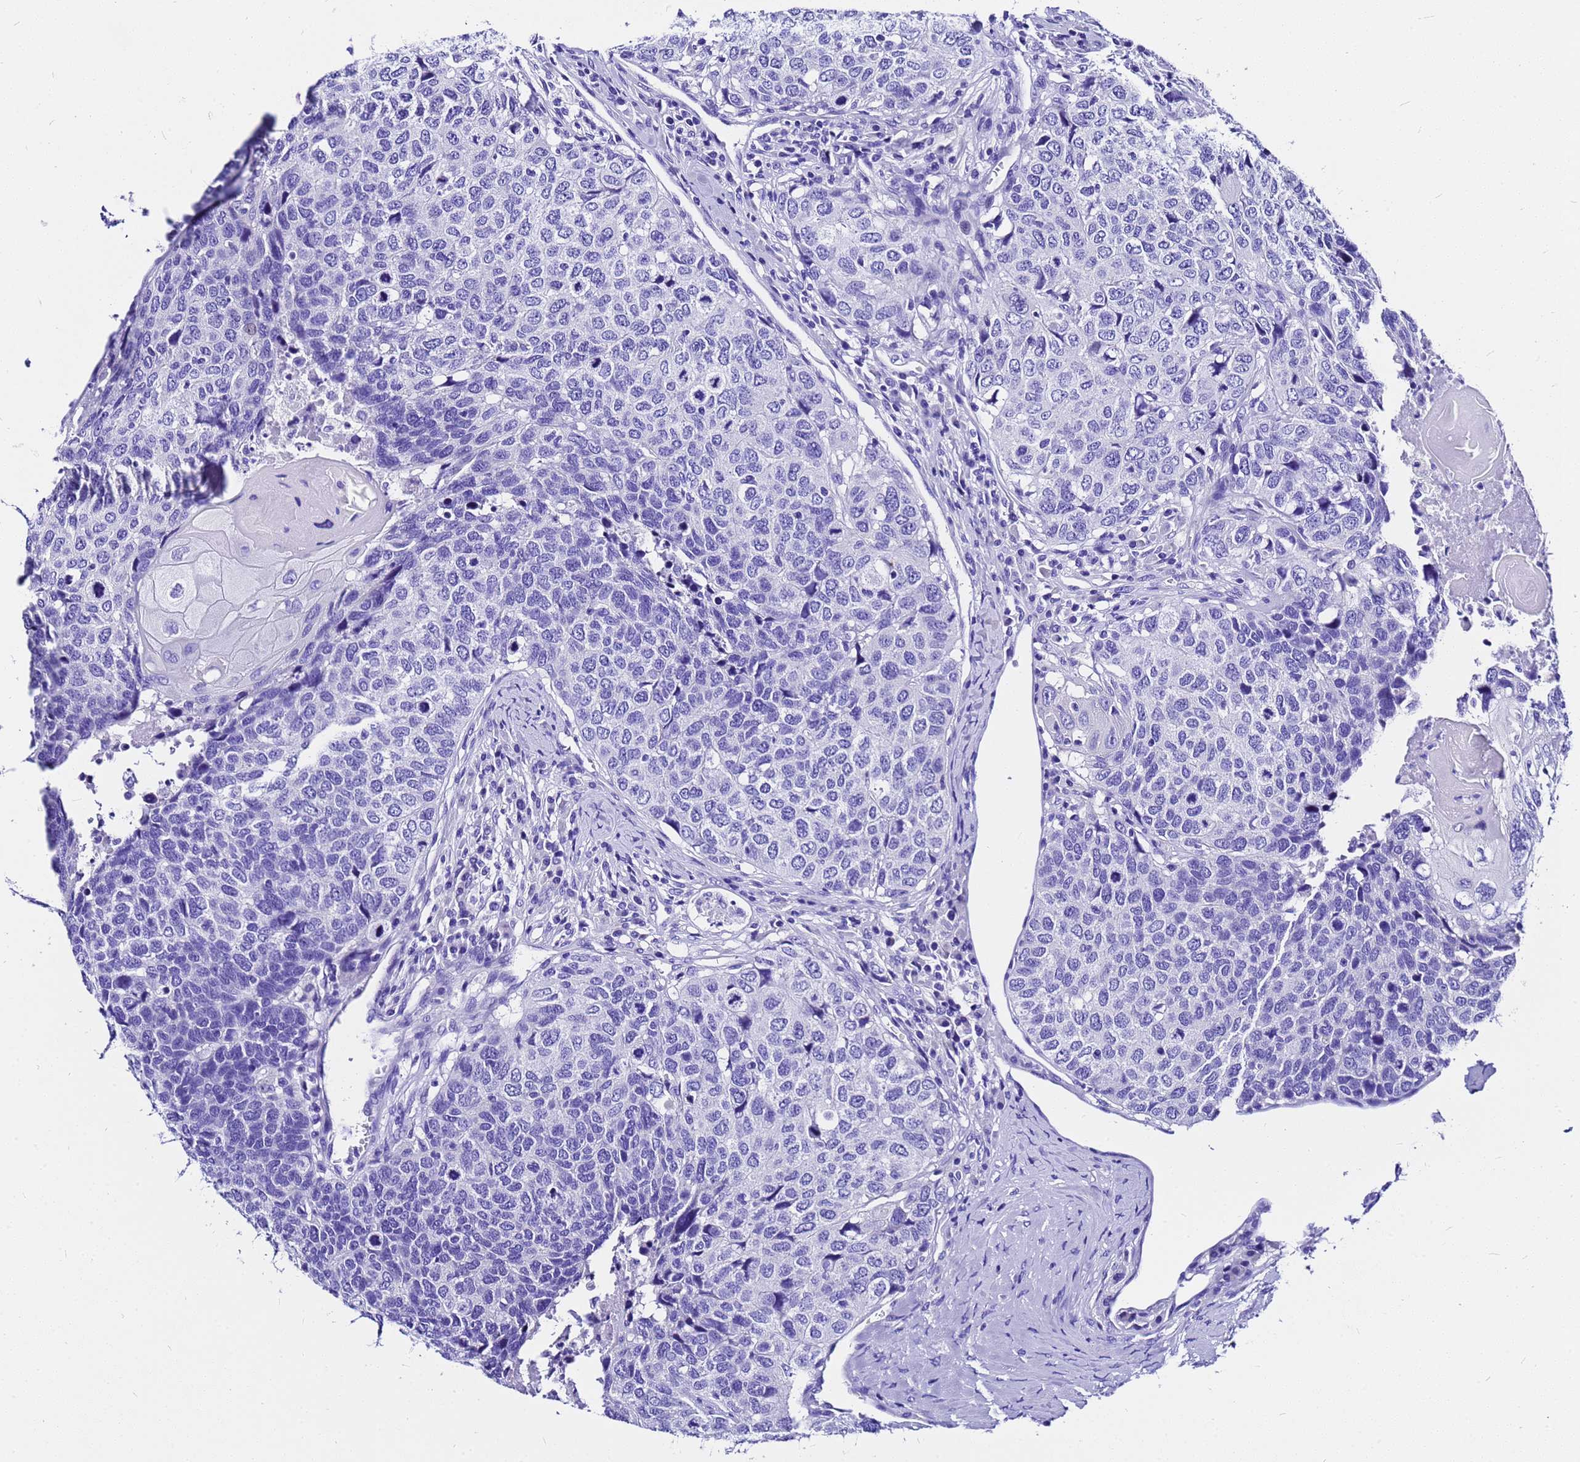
{"staining": {"intensity": "negative", "quantity": "none", "location": "none"}, "tissue": "head and neck cancer", "cell_type": "Tumor cells", "image_type": "cancer", "snomed": [{"axis": "morphology", "description": "Squamous cell carcinoma, NOS"}, {"axis": "topography", "description": "Head-Neck"}], "caption": "Immunohistochemical staining of head and neck cancer demonstrates no significant positivity in tumor cells.", "gene": "HERC4", "patient": {"sex": "male", "age": 66}}